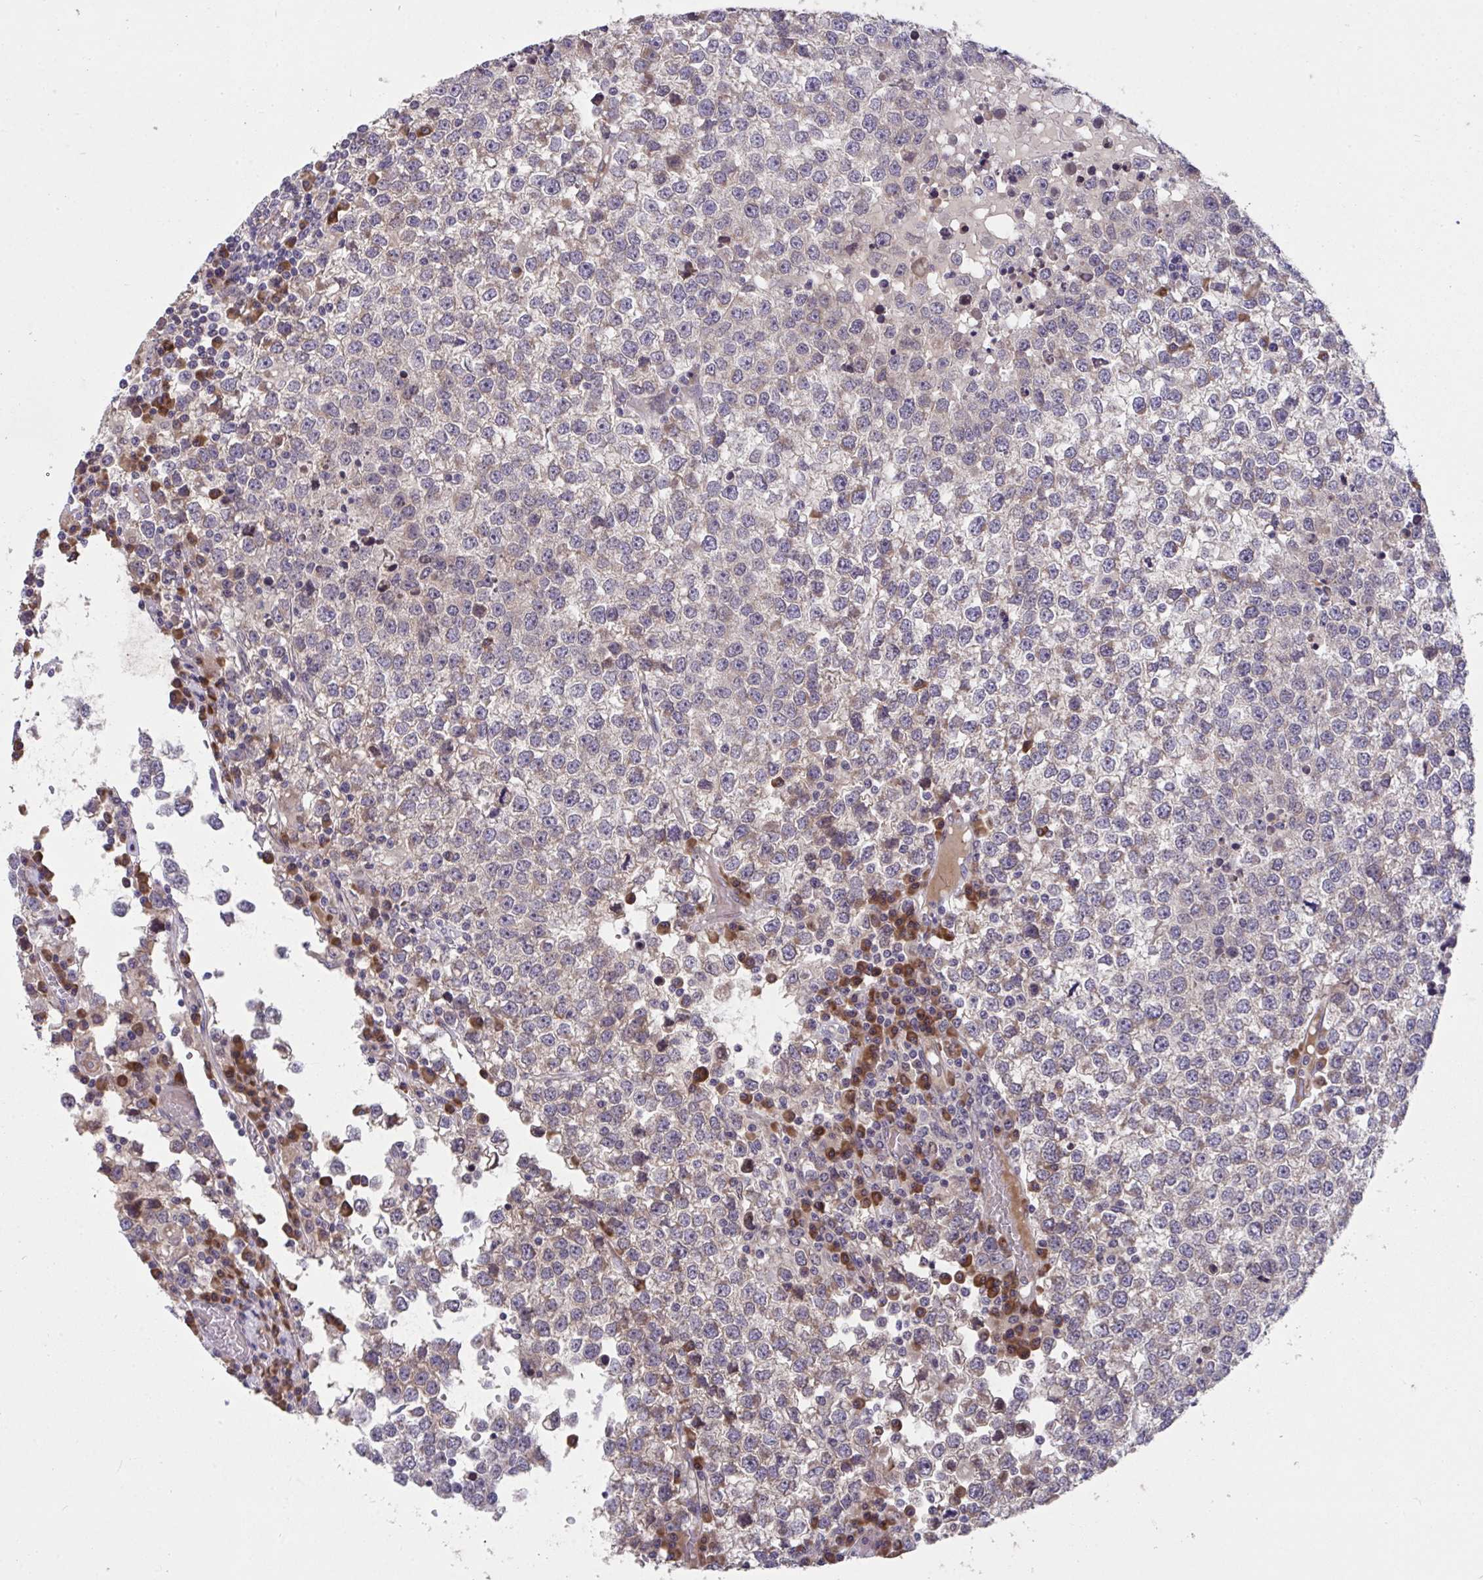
{"staining": {"intensity": "weak", "quantity": "<25%", "location": "cytoplasmic/membranous"}, "tissue": "testis cancer", "cell_type": "Tumor cells", "image_type": "cancer", "snomed": [{"axis": "morphology", "description": "Seminoma, NOS"}, {"axis": "topography", "description": "Testis"}], "caption": "Tumor cells show no significant positivity in testis seminoma.", "gene": "SUSD4", "patient": {"sex": "male", "age": 65}}